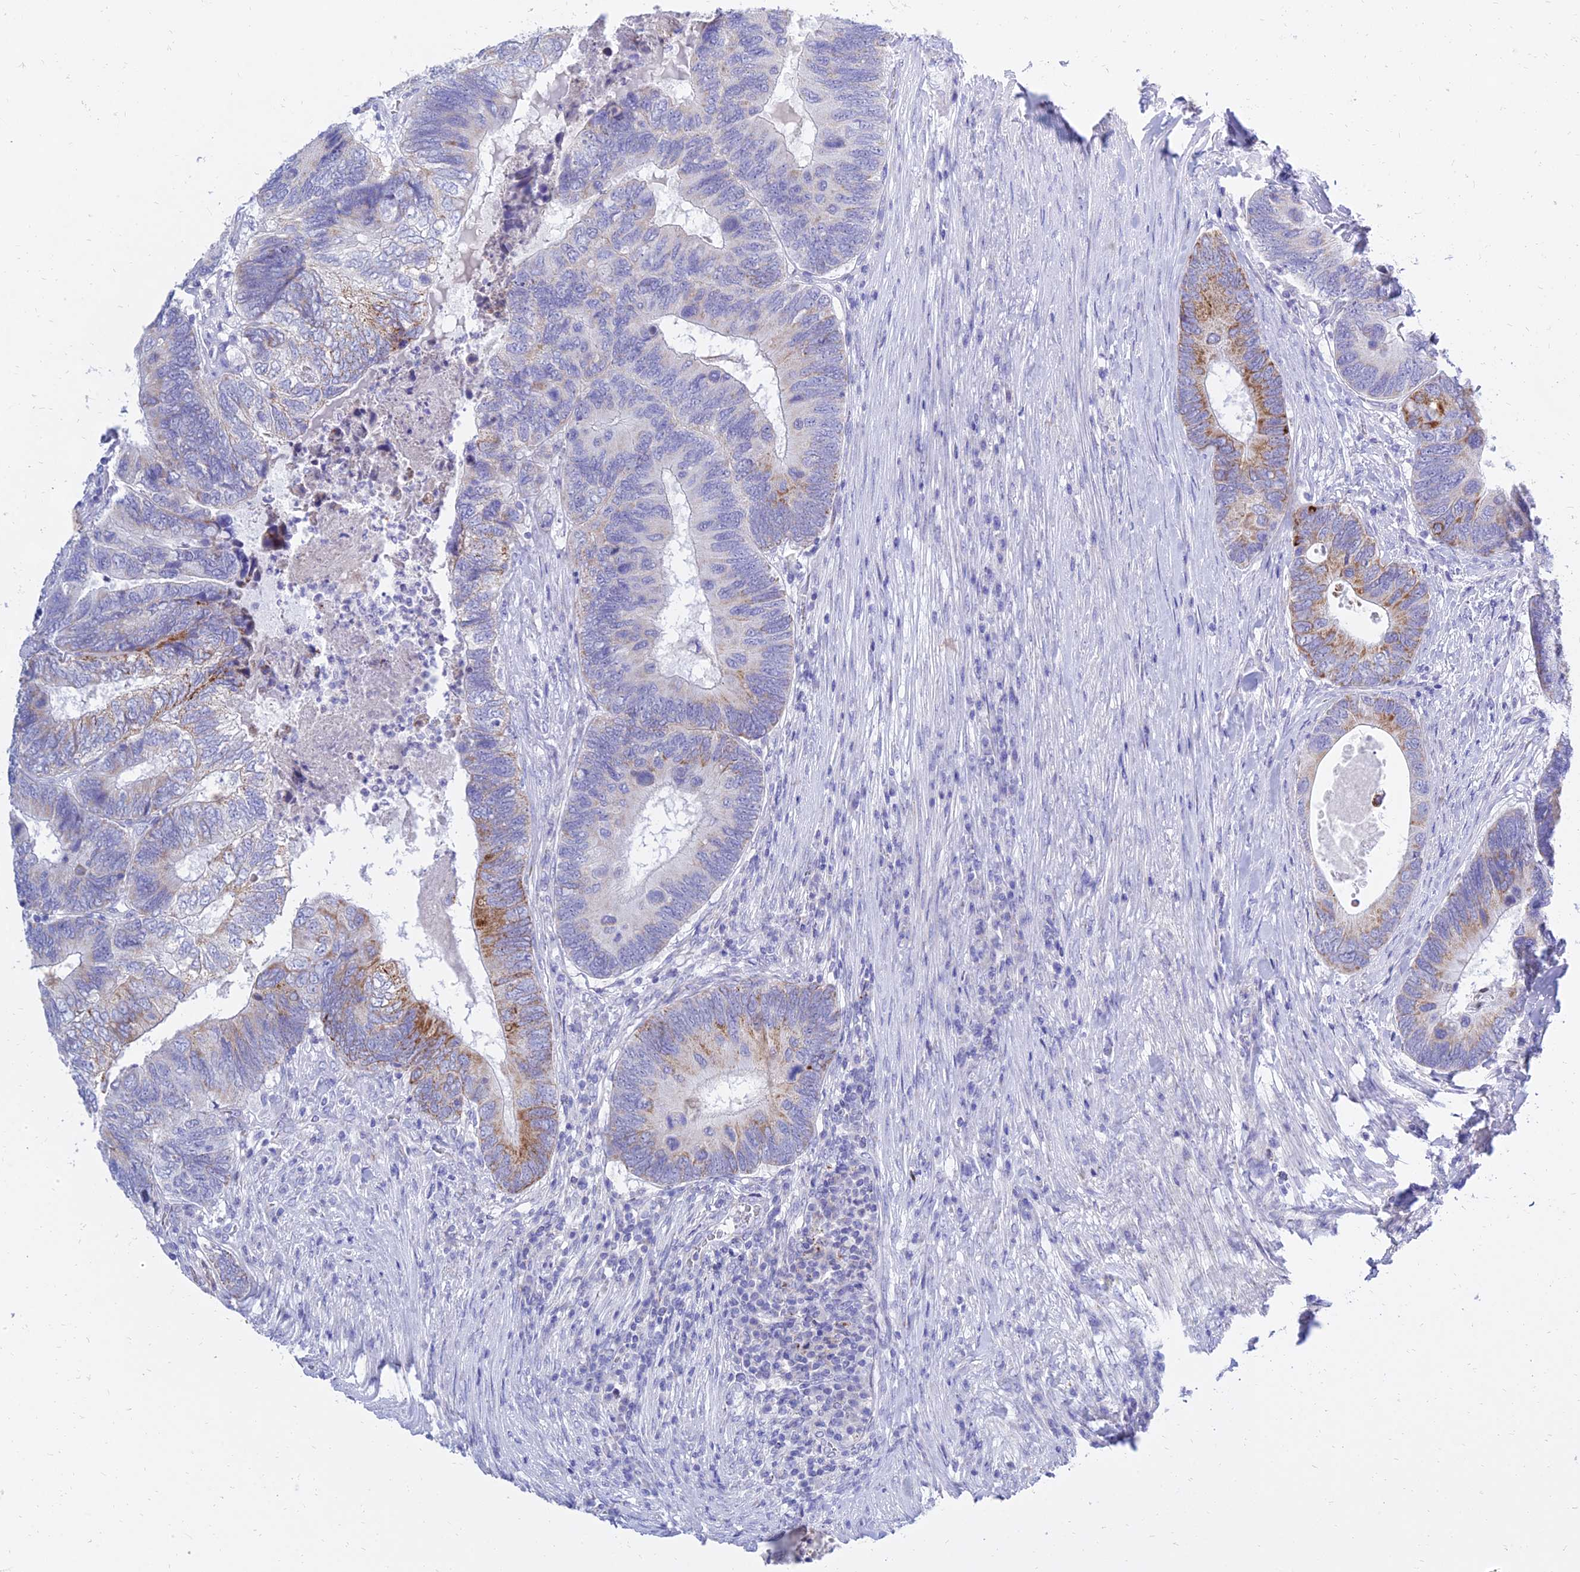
{"staining": {"intensity": "moderate", "quantity": "<25%", "location": "cytoplasmic/membranous"}, "tissue": "colorectal cancer", "cell_type": "Tumor cells", "image_type": "cancer", "snomed": [{"axis": "morphology", "description": "Adenocarcinoma, NOS"}, {"axis": "topography", "description": "Colon"}], "caption": "Immunohistochemistry staining of colorectal adenocarcinoma, which exhibits low levels of moderate cytoplasmic/membranous staining in about <25% of tumor cells indicating moderate cytoplasmic/membranous protein positivity. The staining was performed using DAB (brown) for protein detection and nuclei were counterstained in hematoxylin (blue).", "gene": "PKN3", "patient": {"sex": "female", "age": 67}}